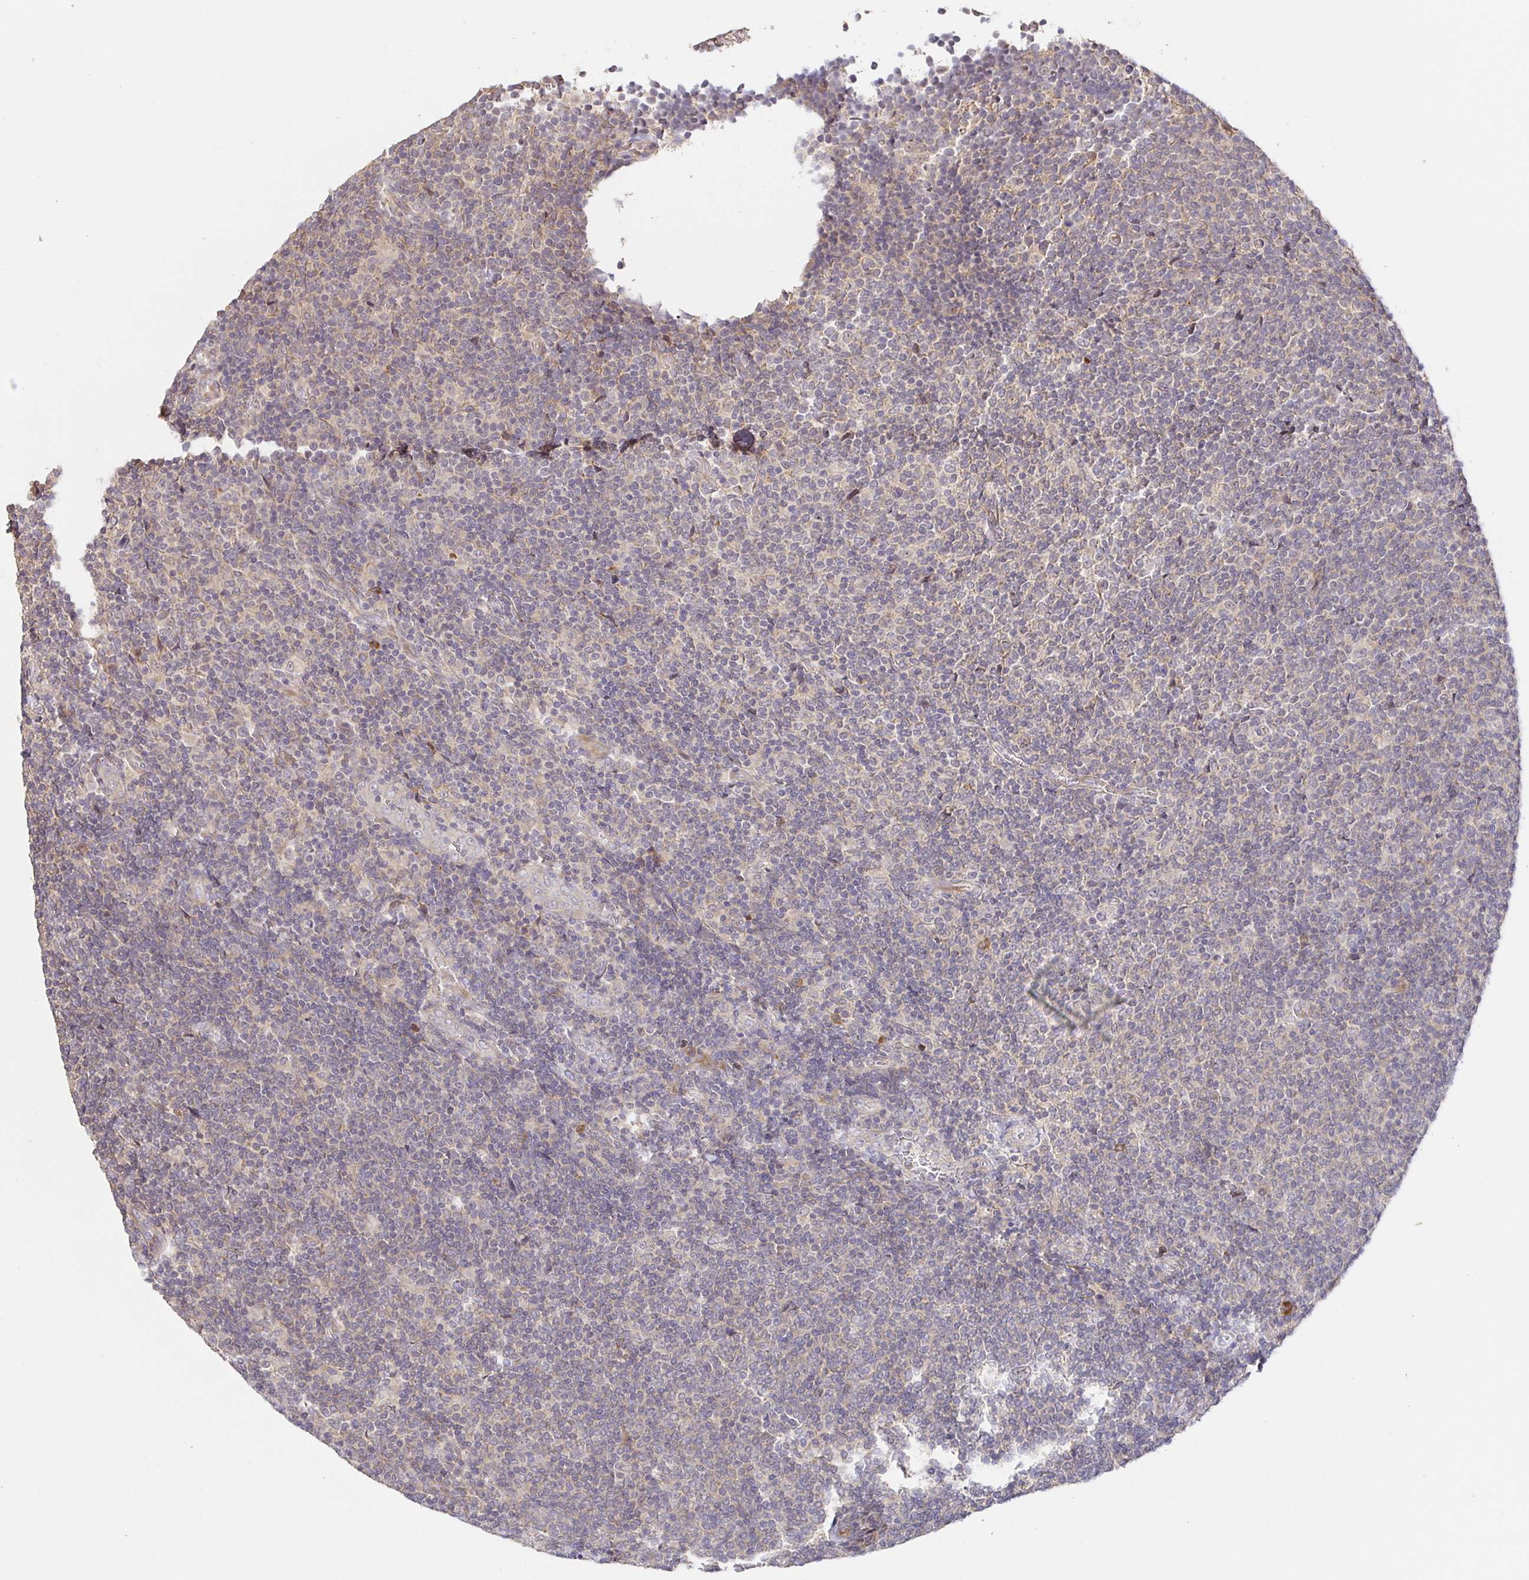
{"staining": {"intensity": "negative", "quantity": "none", "location": "none"}, "tissue": "lymphoma", "cell_type": "Tumor cells", "image_type": "cancer", "snomed": [{"axis": "morphology", "description": "Malignant lymphoma, non-Hodgkin's type, Low grade"}, {"axis": "topography", "description": "Lymph node"}], "caption": "Tumor cells are negative for protein expression in human malignant lymphoma, non-Hodgkin's type (low-grade).", "gene": "ZDHHC11", "patient": {"sex": "male", "age": 52}}